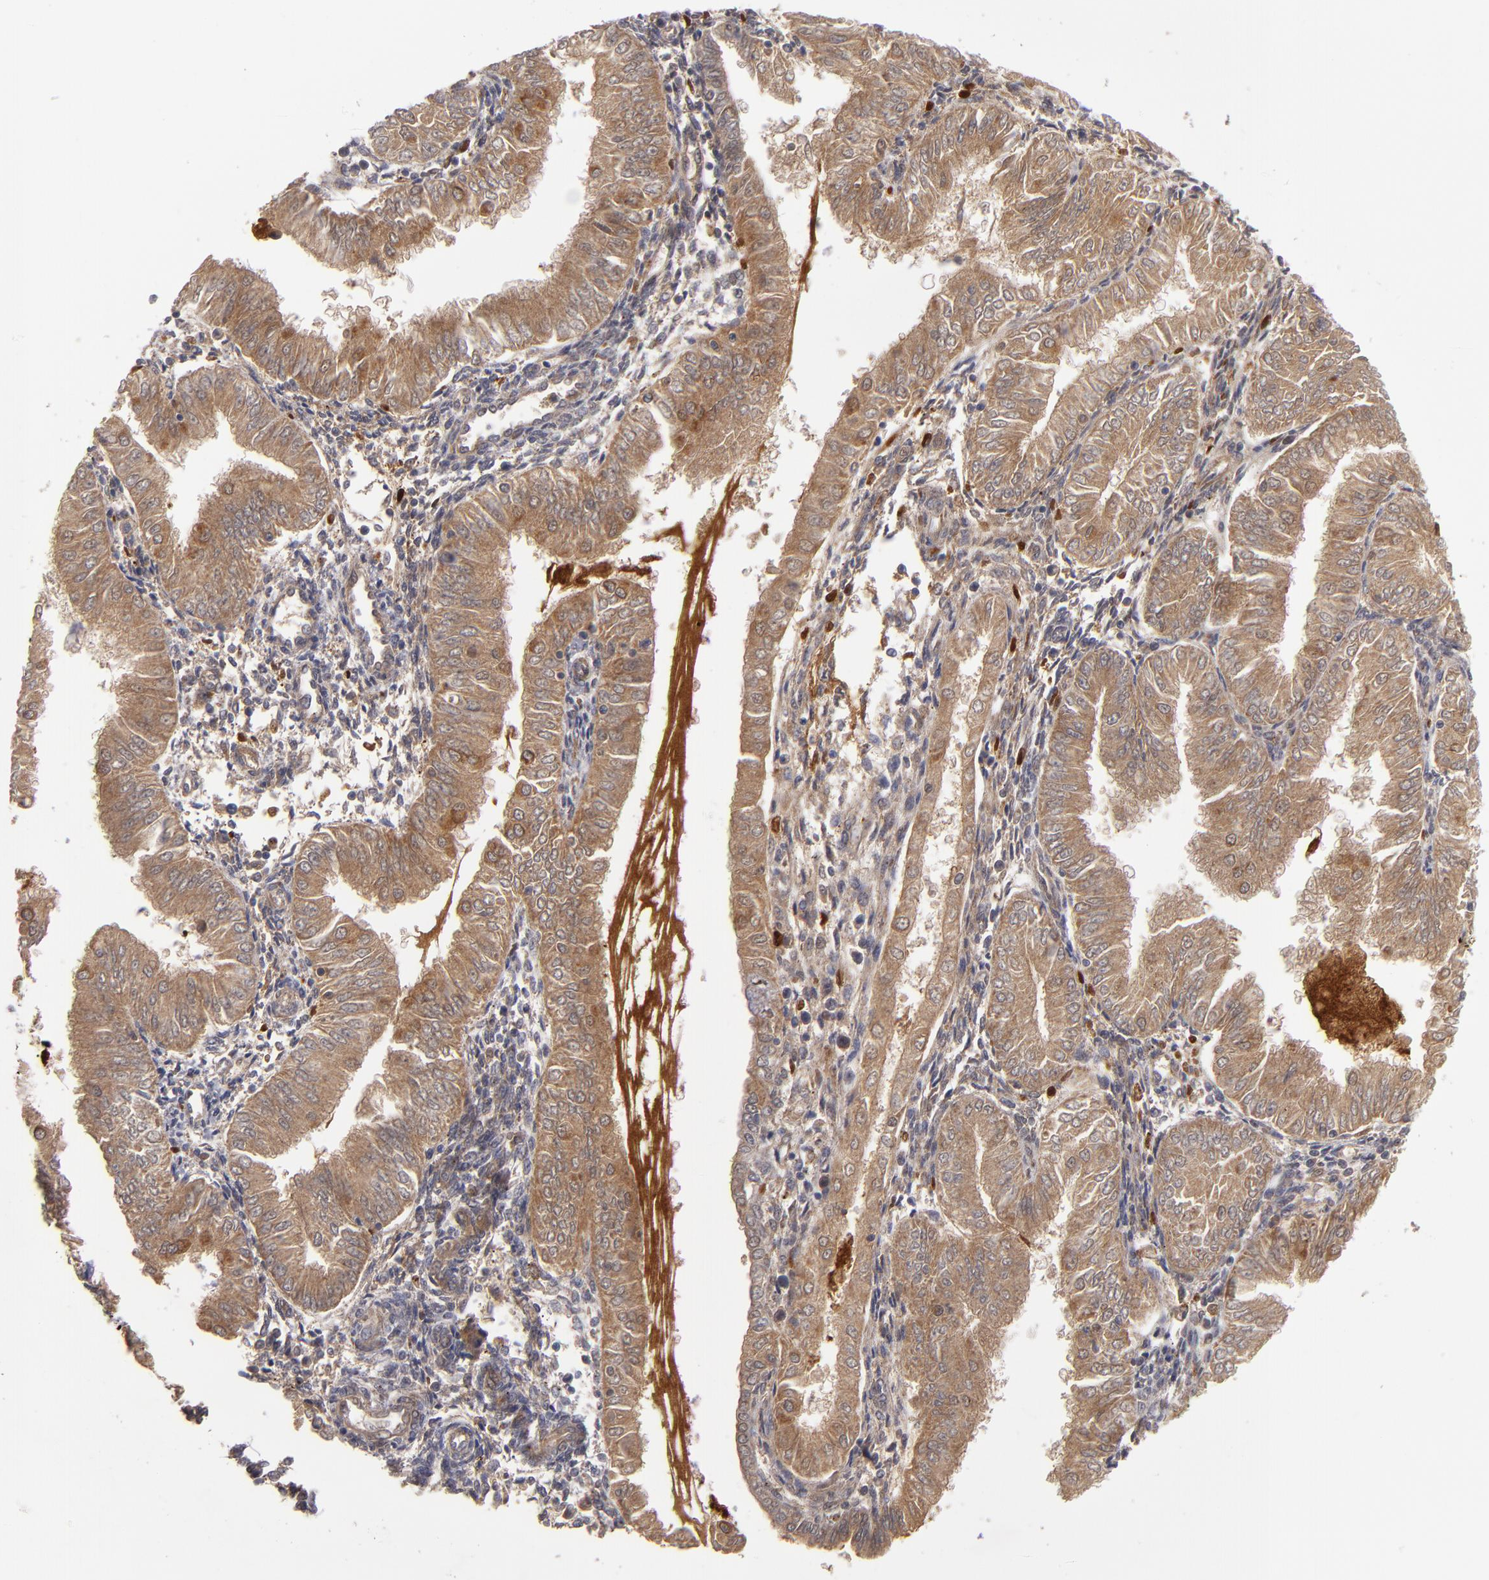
{"staining": {"intensity": "moderate", "quantity": ">75%", "location": "cytoplasmic/membranous"}, "tissue": "endometrial cancer", "cell_type": "Tumor cells", "image_type": "cancer", "snomed": [{"axis": "morphology", "description": "Adenocarcinoma, NOS"}, {"axis": "topography", "description": "Endometrium"}], "caption": "Immunohistochemistry image of neoplastic tissue: adenocarcinoma (endometrial) stained using immunohistochemistry shows medium levels of moderate protein expression localized specifically in the cytoplasmic/membranous of tumor cells, appearing as a cytoplasmic/membranous brown color.", "gene": "EXD2", "patient": {"sex": "female", "age": 53}}